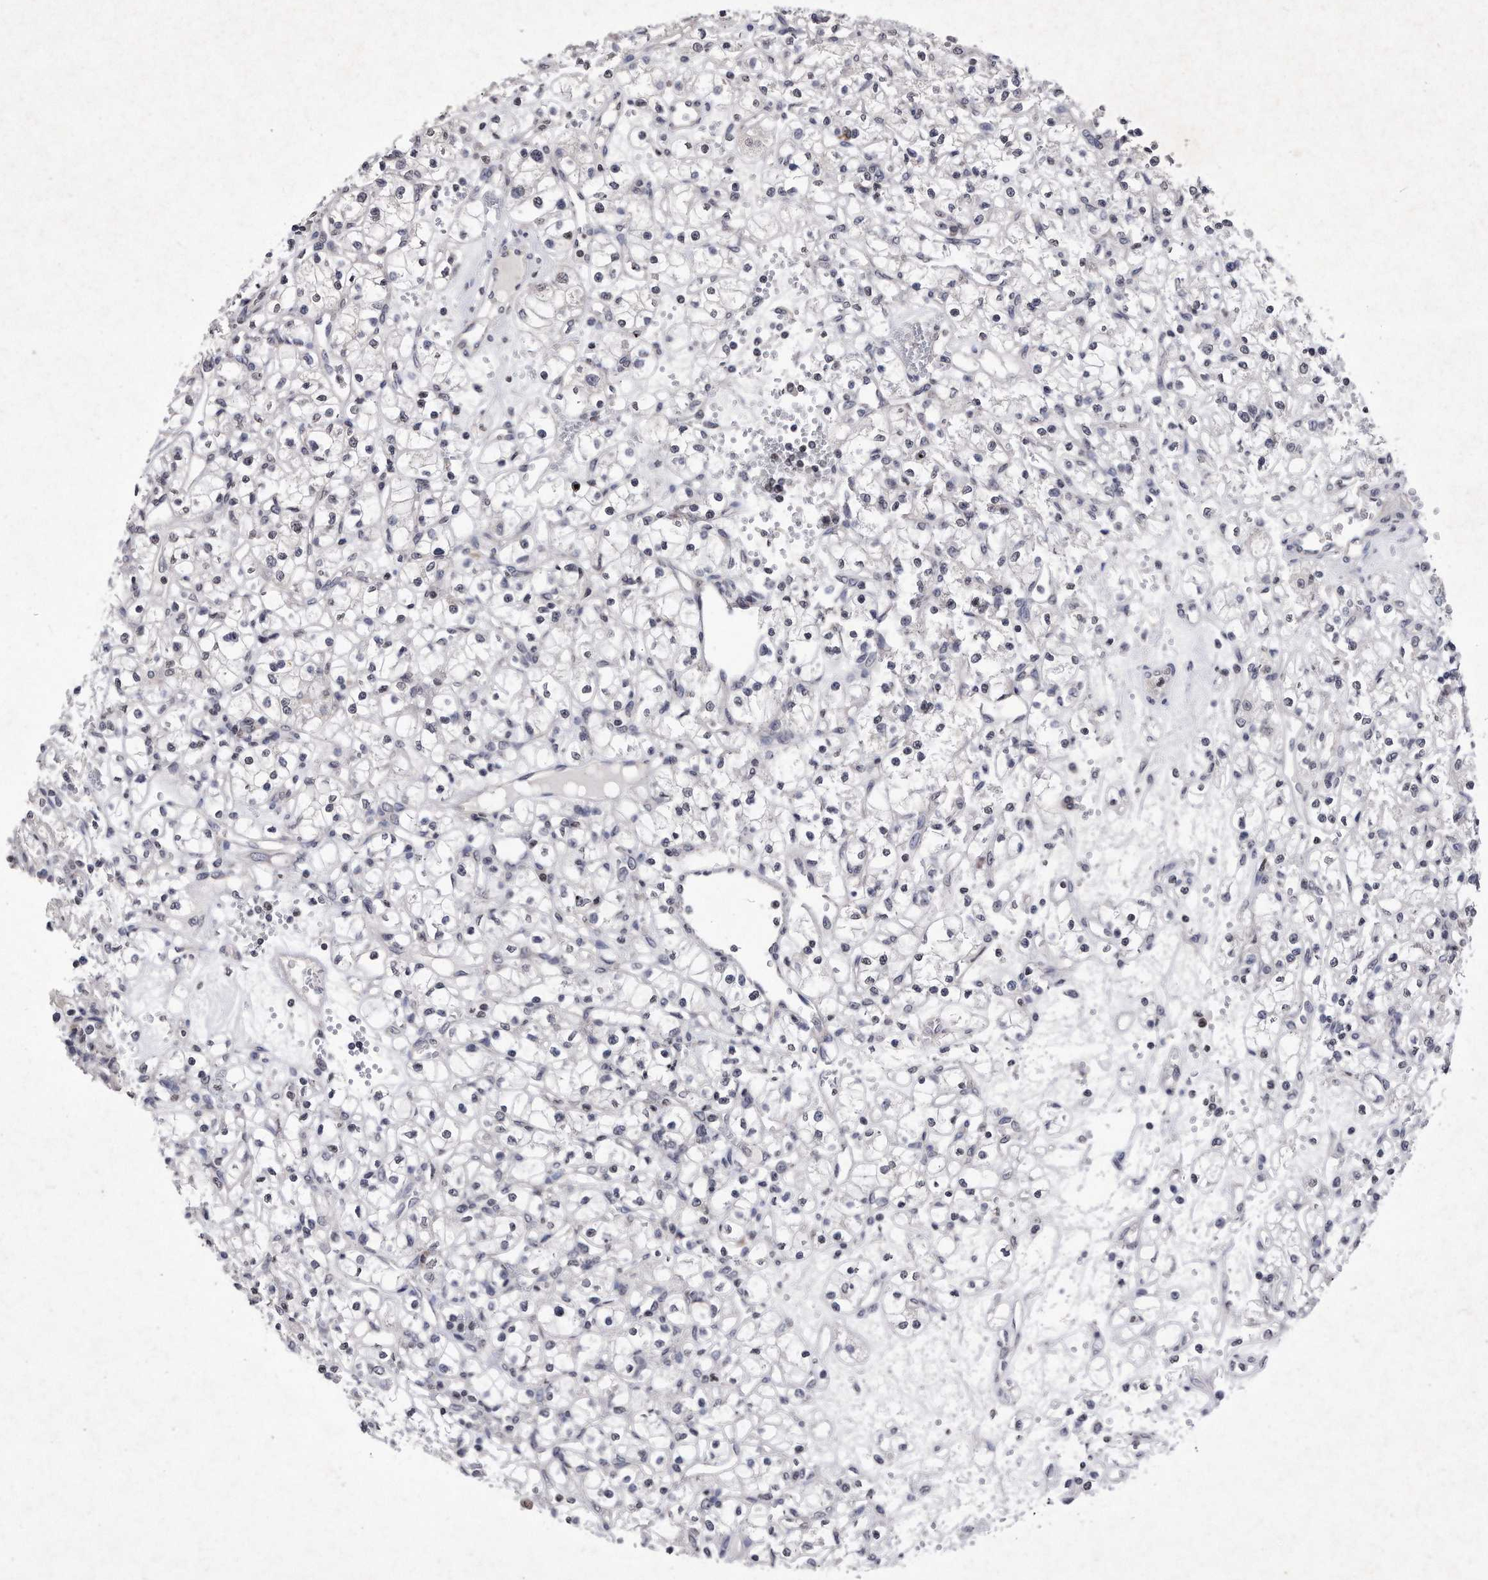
{"staining": {"intensity": "negative", "quantity": "none", "location": "none"}, "tissue": "renal cancer", "cell_type": "Tumor cells", "image_type": "cancer", "snomed": [{"axis": "morphology", "description": "Adenocarcinoma, NOS"}, {"axis": "topography", "description": "Kidney"}], "caption": "This is an immunohistochemistry (IHC) photomicrograph of renal cancer (adenocarcinoma). There is no positivity in tumor cells.", "gene": "DAB1", "patient": {"sex": "female", "age": 59}}